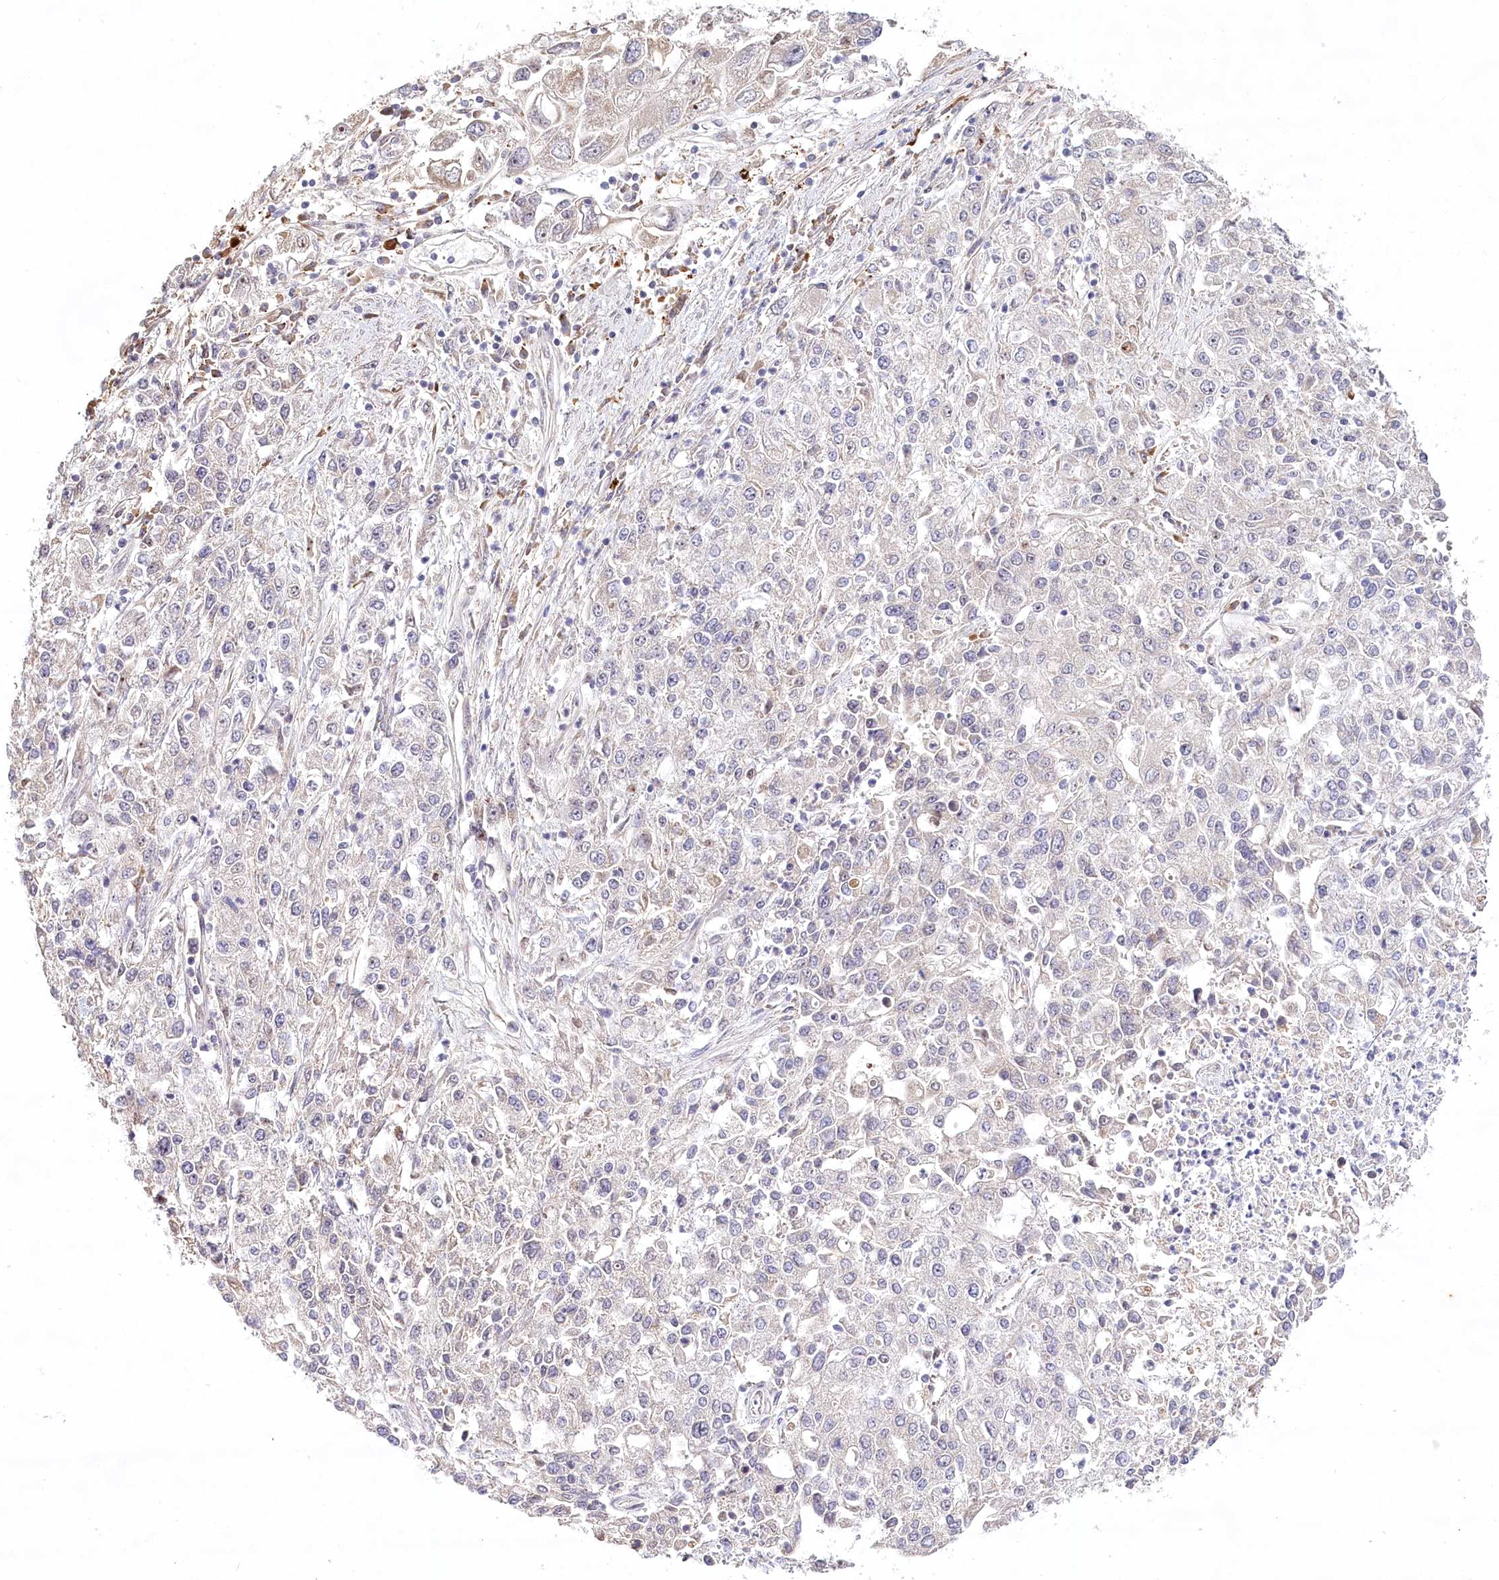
{"staining": {"intensity": "negative", "quantity": "none", "location": "none"}, "tissue": "endometrial cancer", "cell_type": "Tumor cells", "image_type": "cancer", "snomed": [{"axis": "morphology", "description": "Adenocarcinoma, NOS"}, {"axis": "topography", "description": "Endometrium"}], "caption": "High magnification brightfield microscopy of endometrial cancer stained with DAB (brown) and counterstained with hematoxylin (blue): tumor cells show no significant expression. The staining was performed using DAB to visualize the protein expression in brown, while the nuclei were stained in blue with hematoxylin (Magnification: 20x).", "gene": "WDR36", "patient": {"sex": "female", "age": 49}}